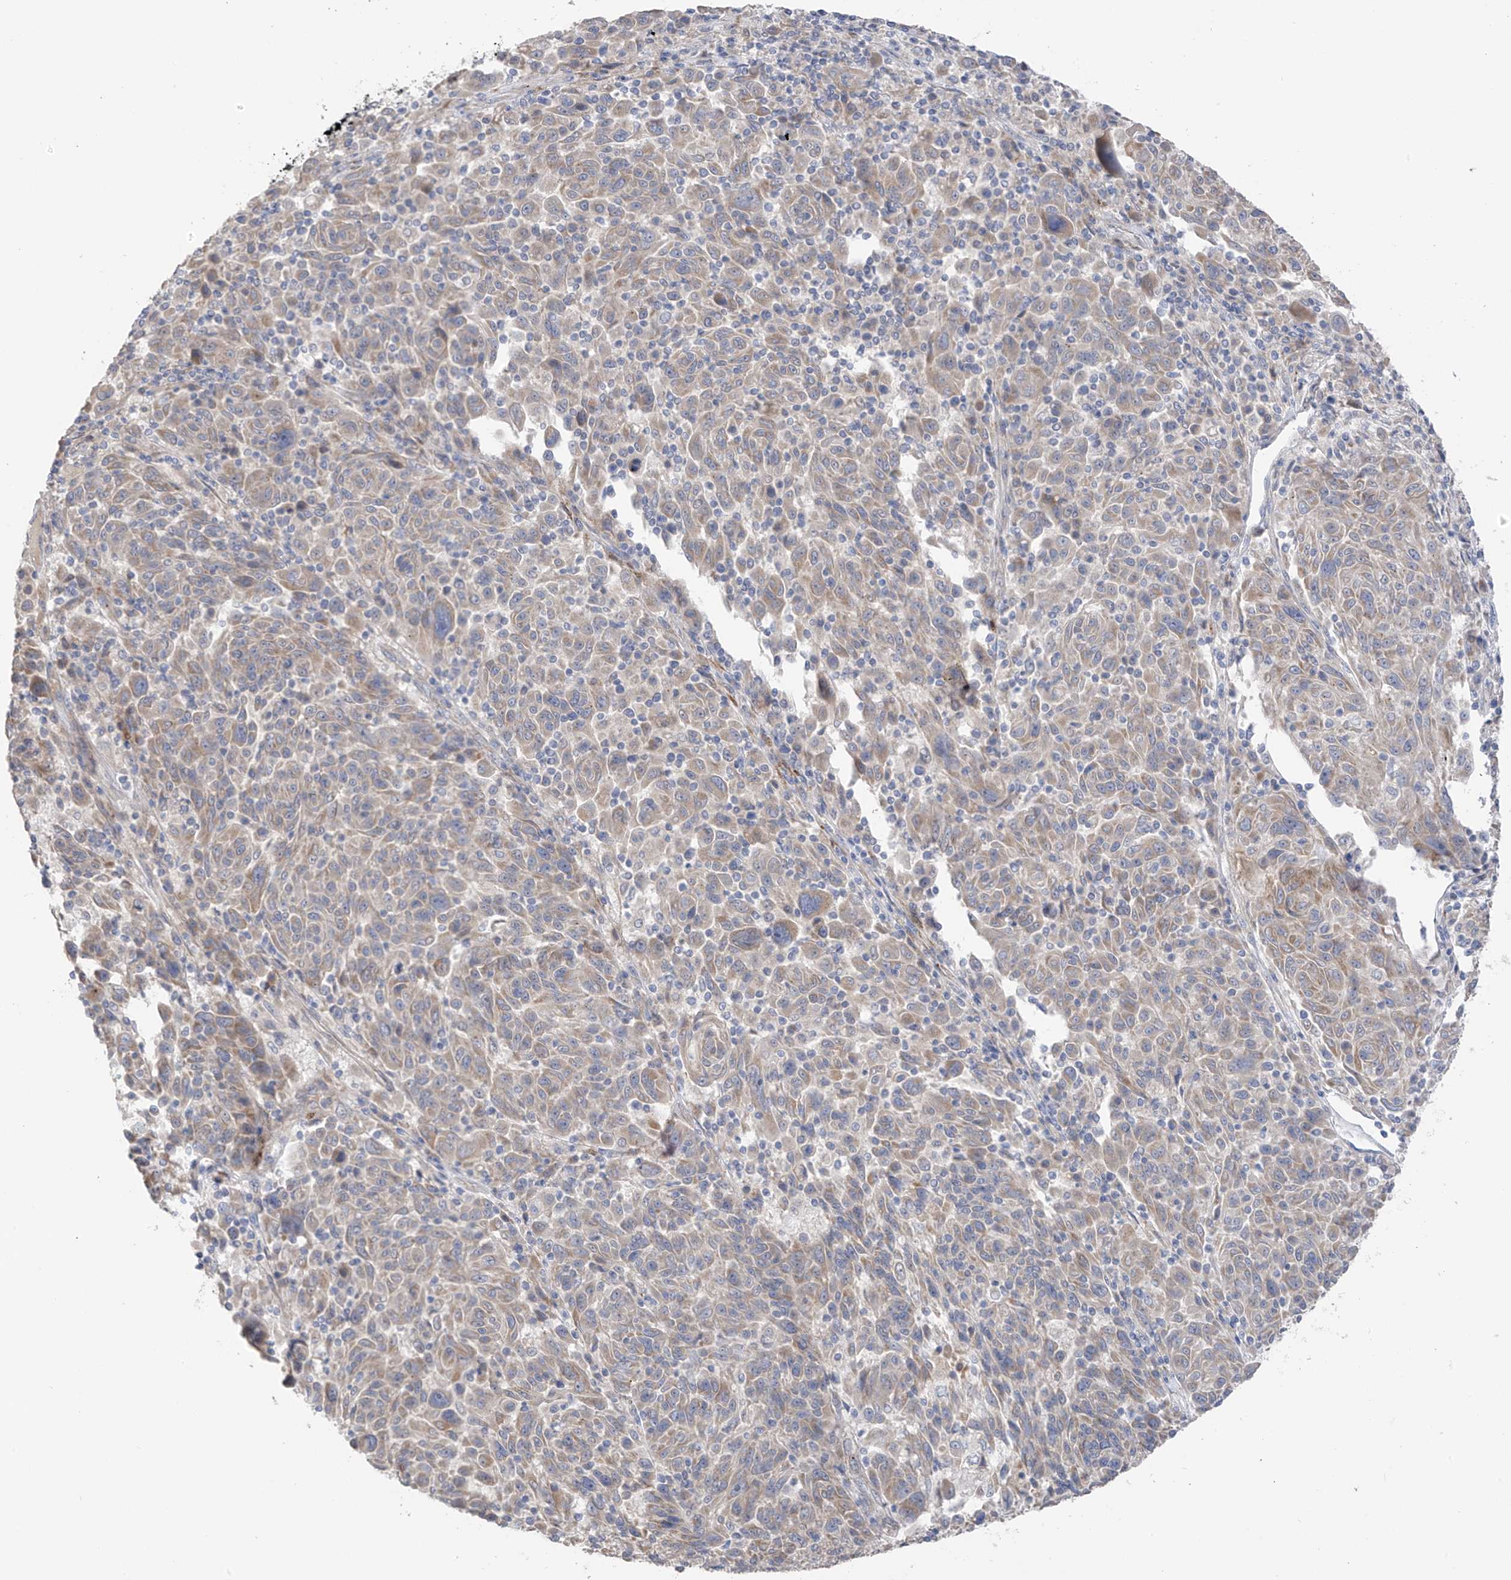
{"staining": {"intensity": "weak", "quantity": "25%-75%", "location": "cytoplasmic/membranous"}, "tissue": "melanoma", "cell_type": "Tumor cells", "image_type": "cancer", "snomed": [{"axis": "morphology", "description": "Malignant melanoma, NOS"}, {"axis": "topography", "description": "Skin"}], "caption": "Approximately 25%-75% of tumor cells in human melanoma demonstrate weak cytoplasmic/membranous protein staining as visualized by brown immunohistochemical staining.", "gene": "NALCN", "patient": {"sex": "male", "age": 53}}